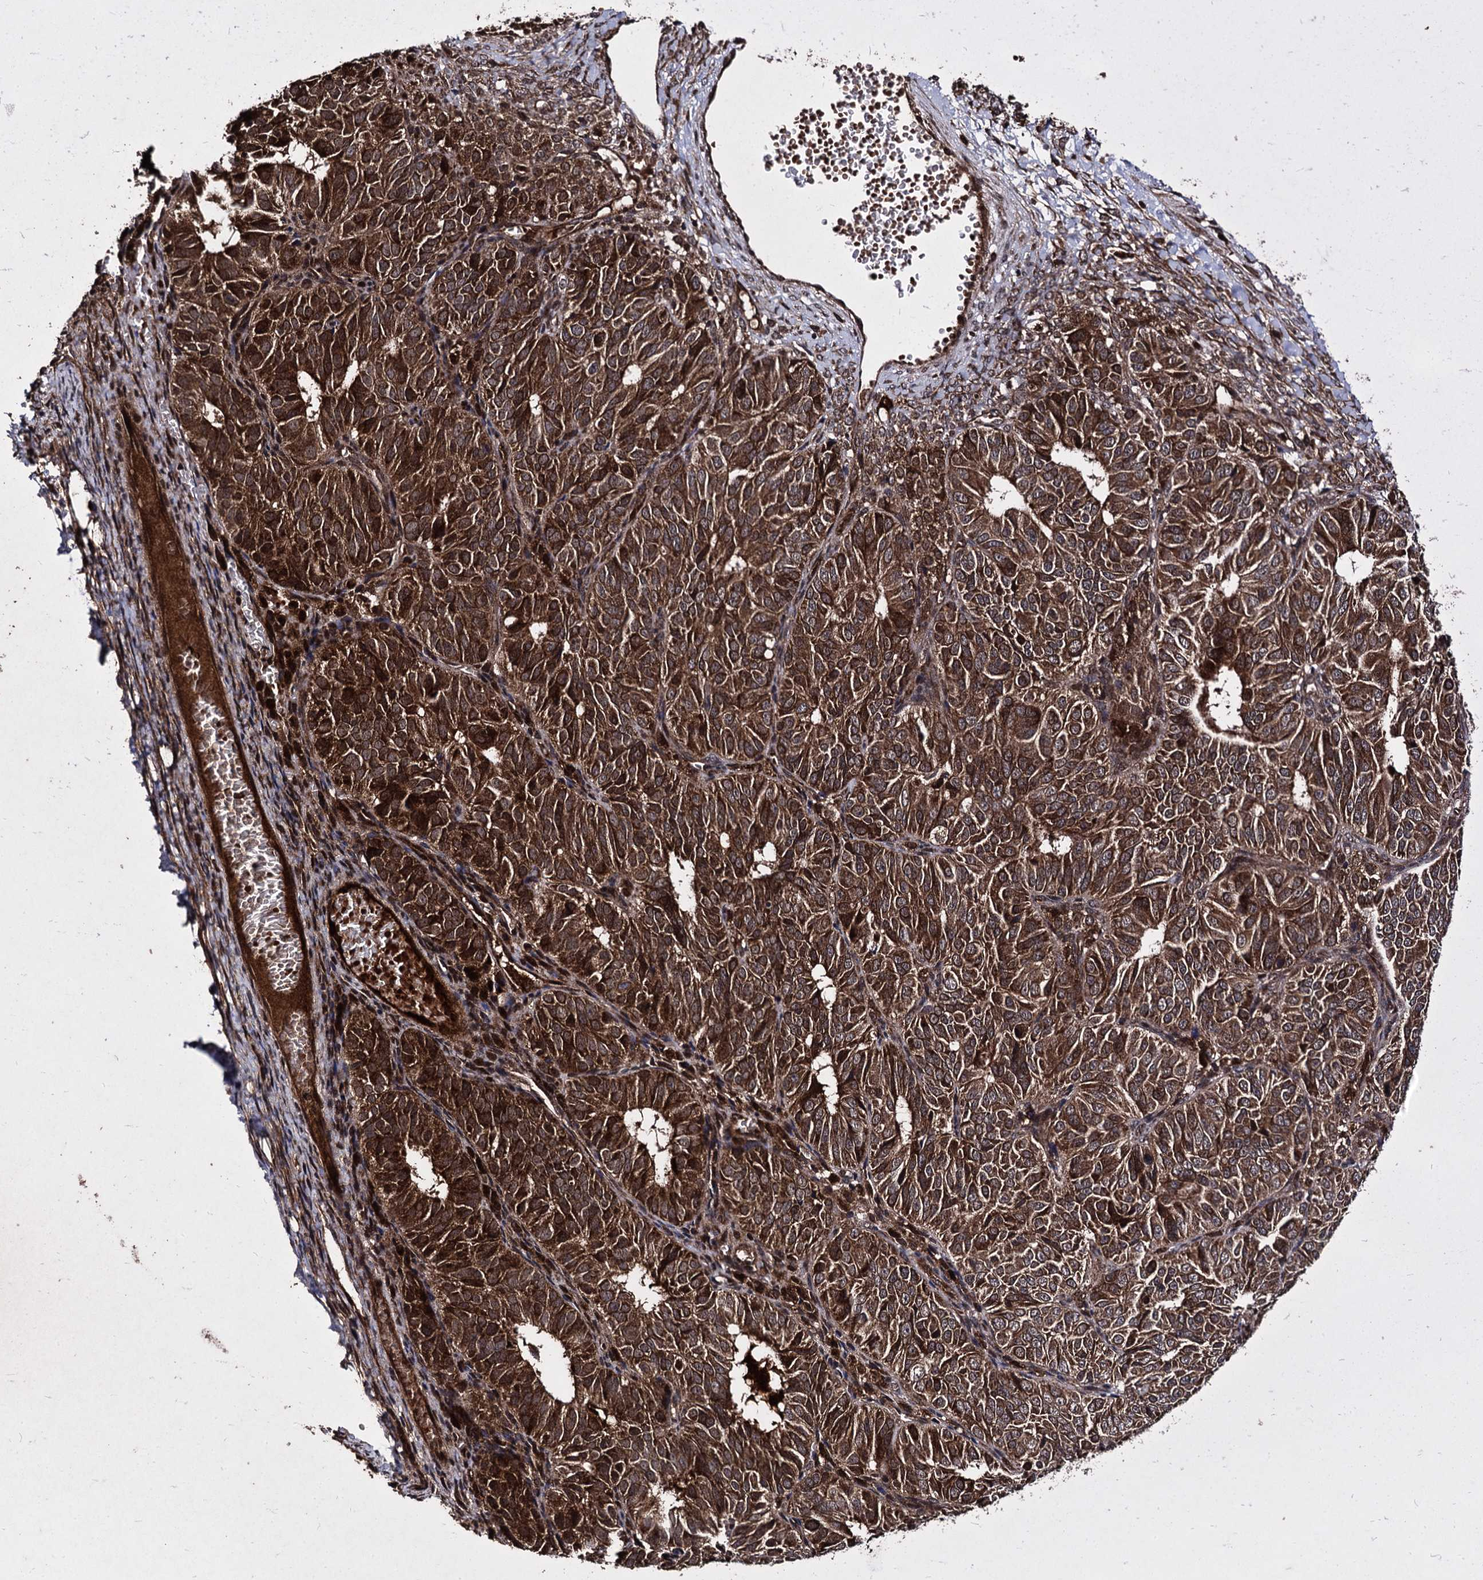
{"staining": {"intensity": "strong", "quantity": ">75%", "location": "cytoplasmic/membranous"}, "tissue": "ovarian cancer", "cell_type": "Tumor cells", "image_type": "cancer", "snomed": [{"axis": "morphology", "description": "Carcinoma, endometroid"}, {"axis": "topography", "description": "Ovary"}], "caption": "This is a photomicrograph of immunohistochemistry staining of ovarian cancer, which shows strong staining in the cytoplasmic/membranous of tumor cells.", "gene": "BCL2L2", "patient": {"sex": "female", "age": 51}}